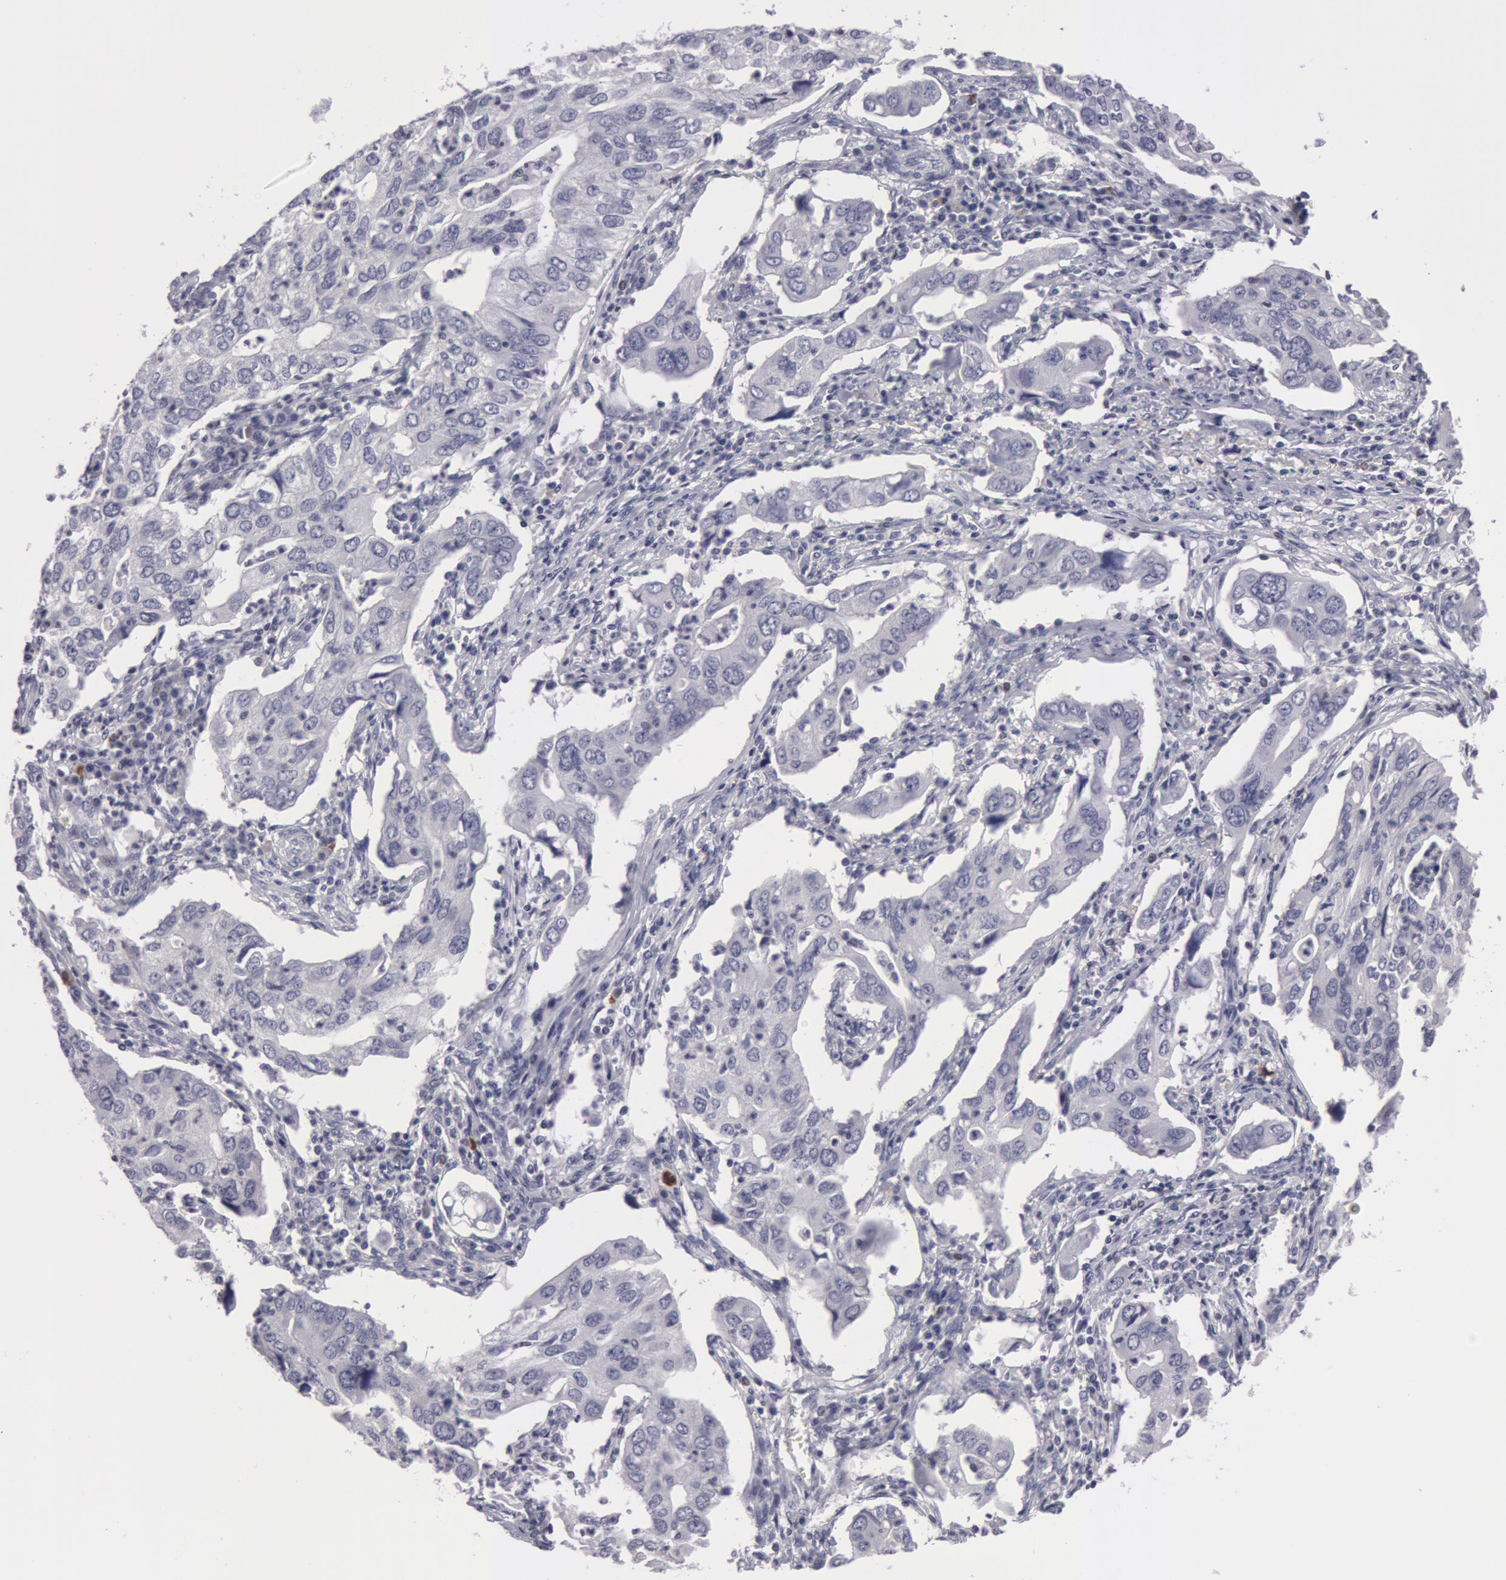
{"staining": {"intensity": "negative", "quantity": "none", "location": "none"}, "tissue": "lung cancer", "cell_type": "Tumor cells", "image_type": "cancer", "snomed": [{"axis": "morphology", "description": "Adenocarcinoma, NOS"}, {"axis": "topography", "description": "Lung"}], "caption": "Immunohistochemistry (IHC) of human adenocarcinoma (lung) shows no positivity in tumor cells. (DAB (3,3'-diaminobenzidine) IHC visualized using brightfield microscopy, high magnification).", "gene": "NLGN4X", "patient": {"sex": "male", "age": 48}}